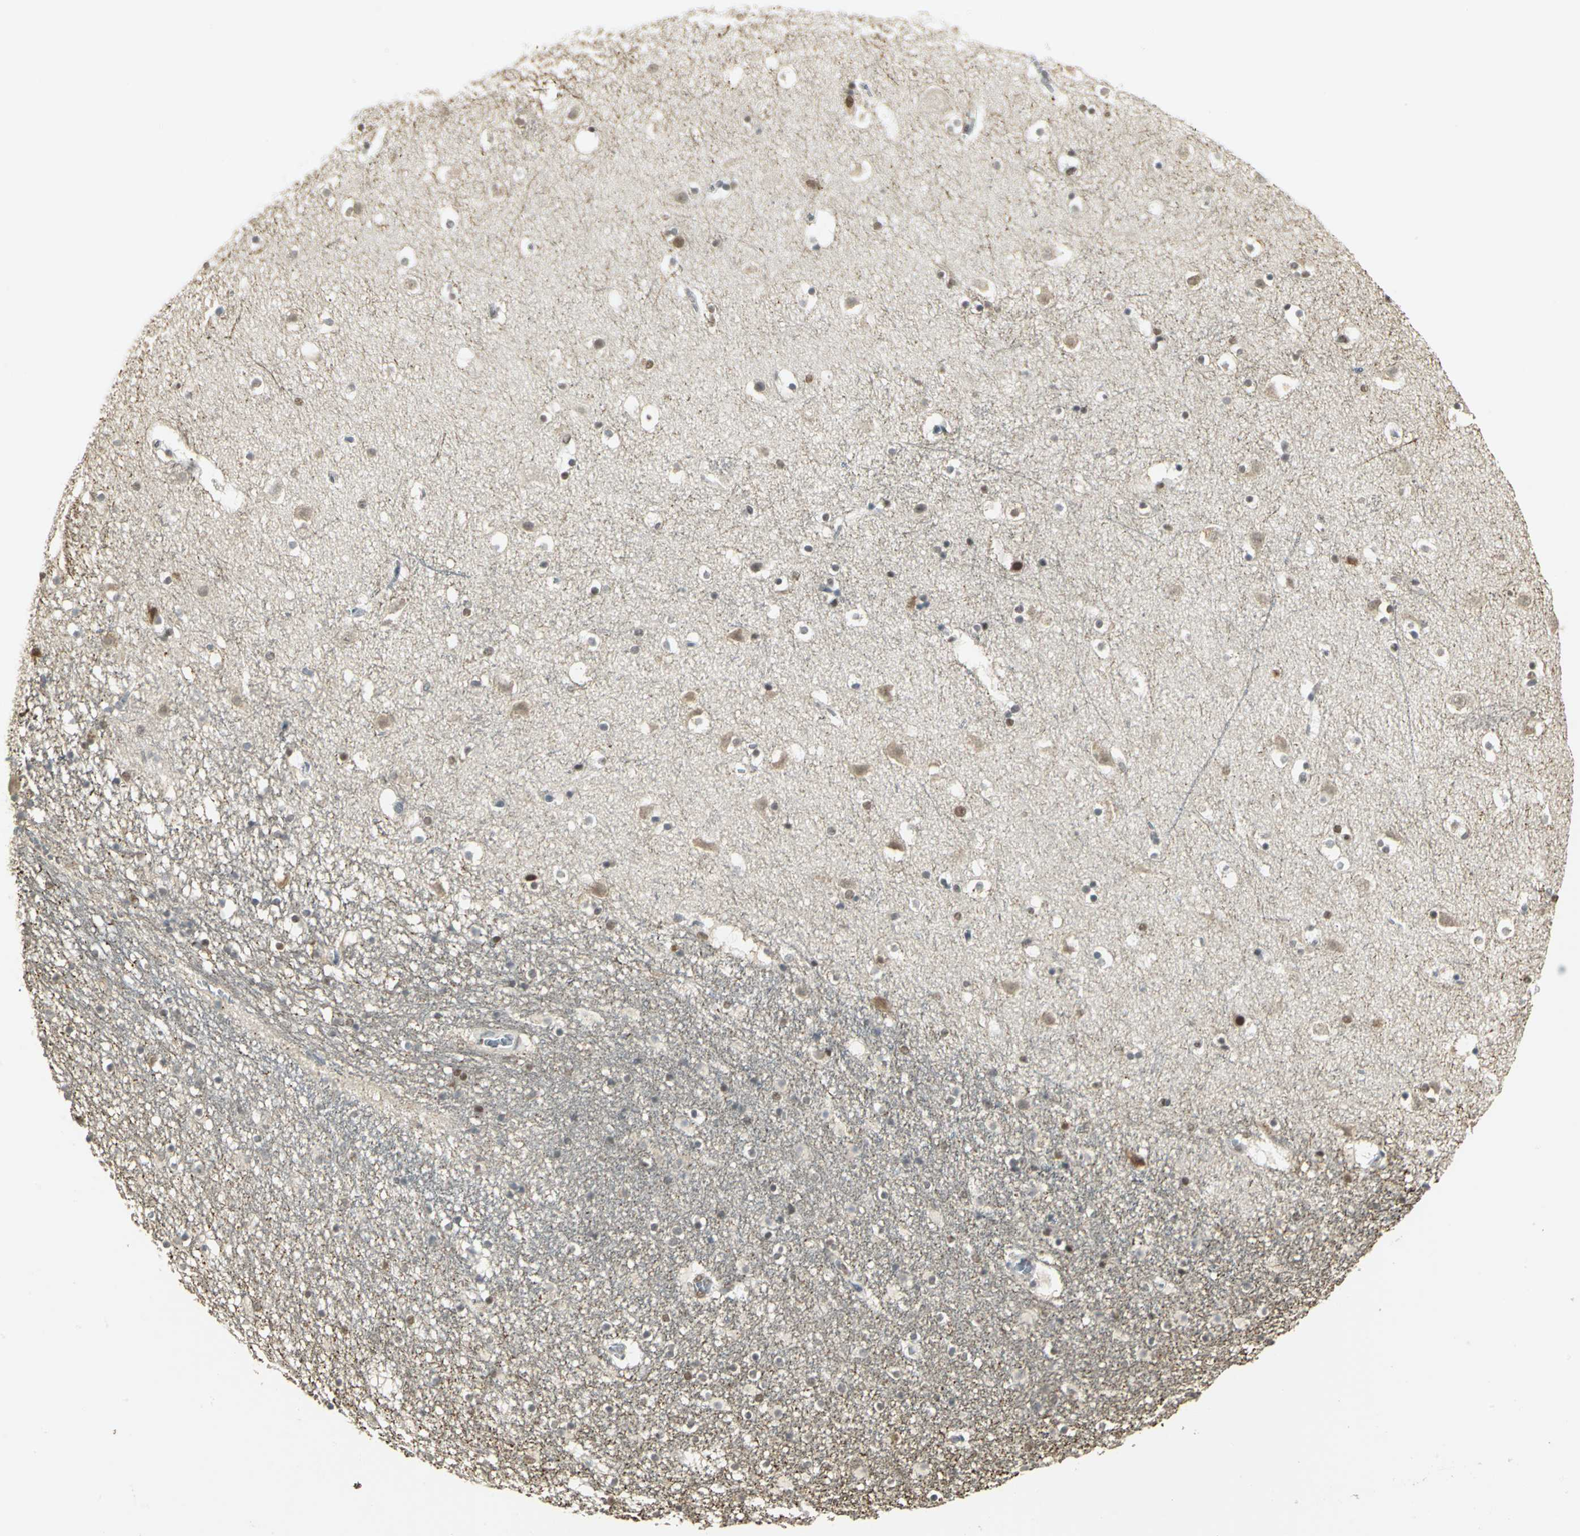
{"staining": {"intensity": "moderate", "quantity": ">75%", "location": "nuclear"}, "tissue": "caudate", "cell_type": "Glial cells", "image_type": "normal", "snomed": [{"axis": "morphology", "description": "Normal tissue, NOS"}, {"axis": "topography", "description": "Lateral ventricle wall"}], "caption": "IHC image of normal human caudate stained for a protein (brown), which shows medium levels of moderate nuclear staining in about >75% of glial cells.", "gene": "CBX3", "patient": {"sex": "male", "age": 45}}